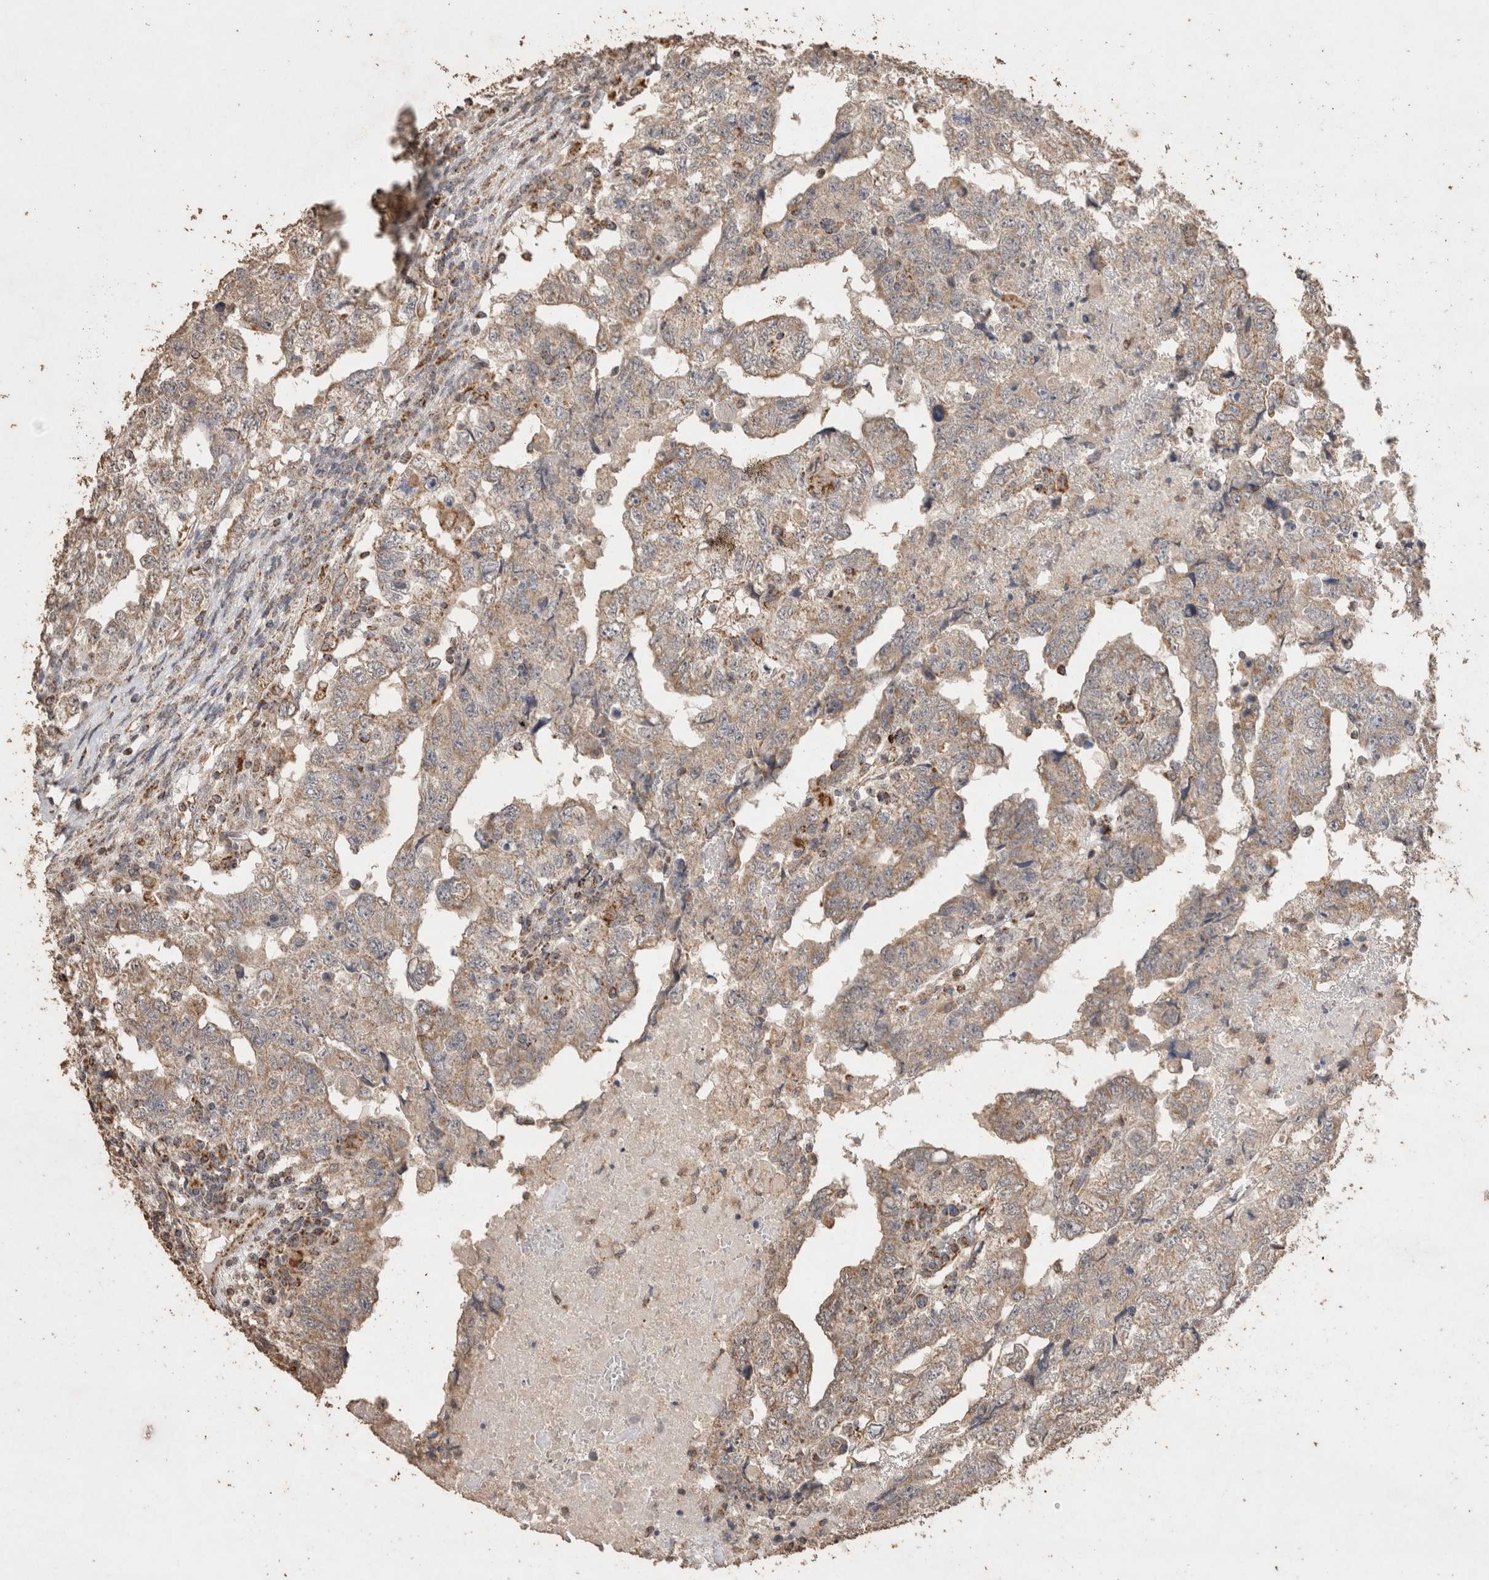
{"staining": {"intensity": "weak", "quantity": ">75%", "location": "cytoplasmic/membranous"}, "tissue": "testis cancer", "cell_type": "Tumor cells", "image_type": "cancer", "snomed": [{"axis": "morphology", "description": "Carcinoma, Embryonal, NOS"}, {"axis": "topography", "description": "Testis"}], "caption": "Weak cytoplasmic/membranous protein positivity is identified in approximately >75% of tumor cells in testis embryonal carcinoma.", "gene": "ACADM", "patient": {"sex": "male", "age": 36}}